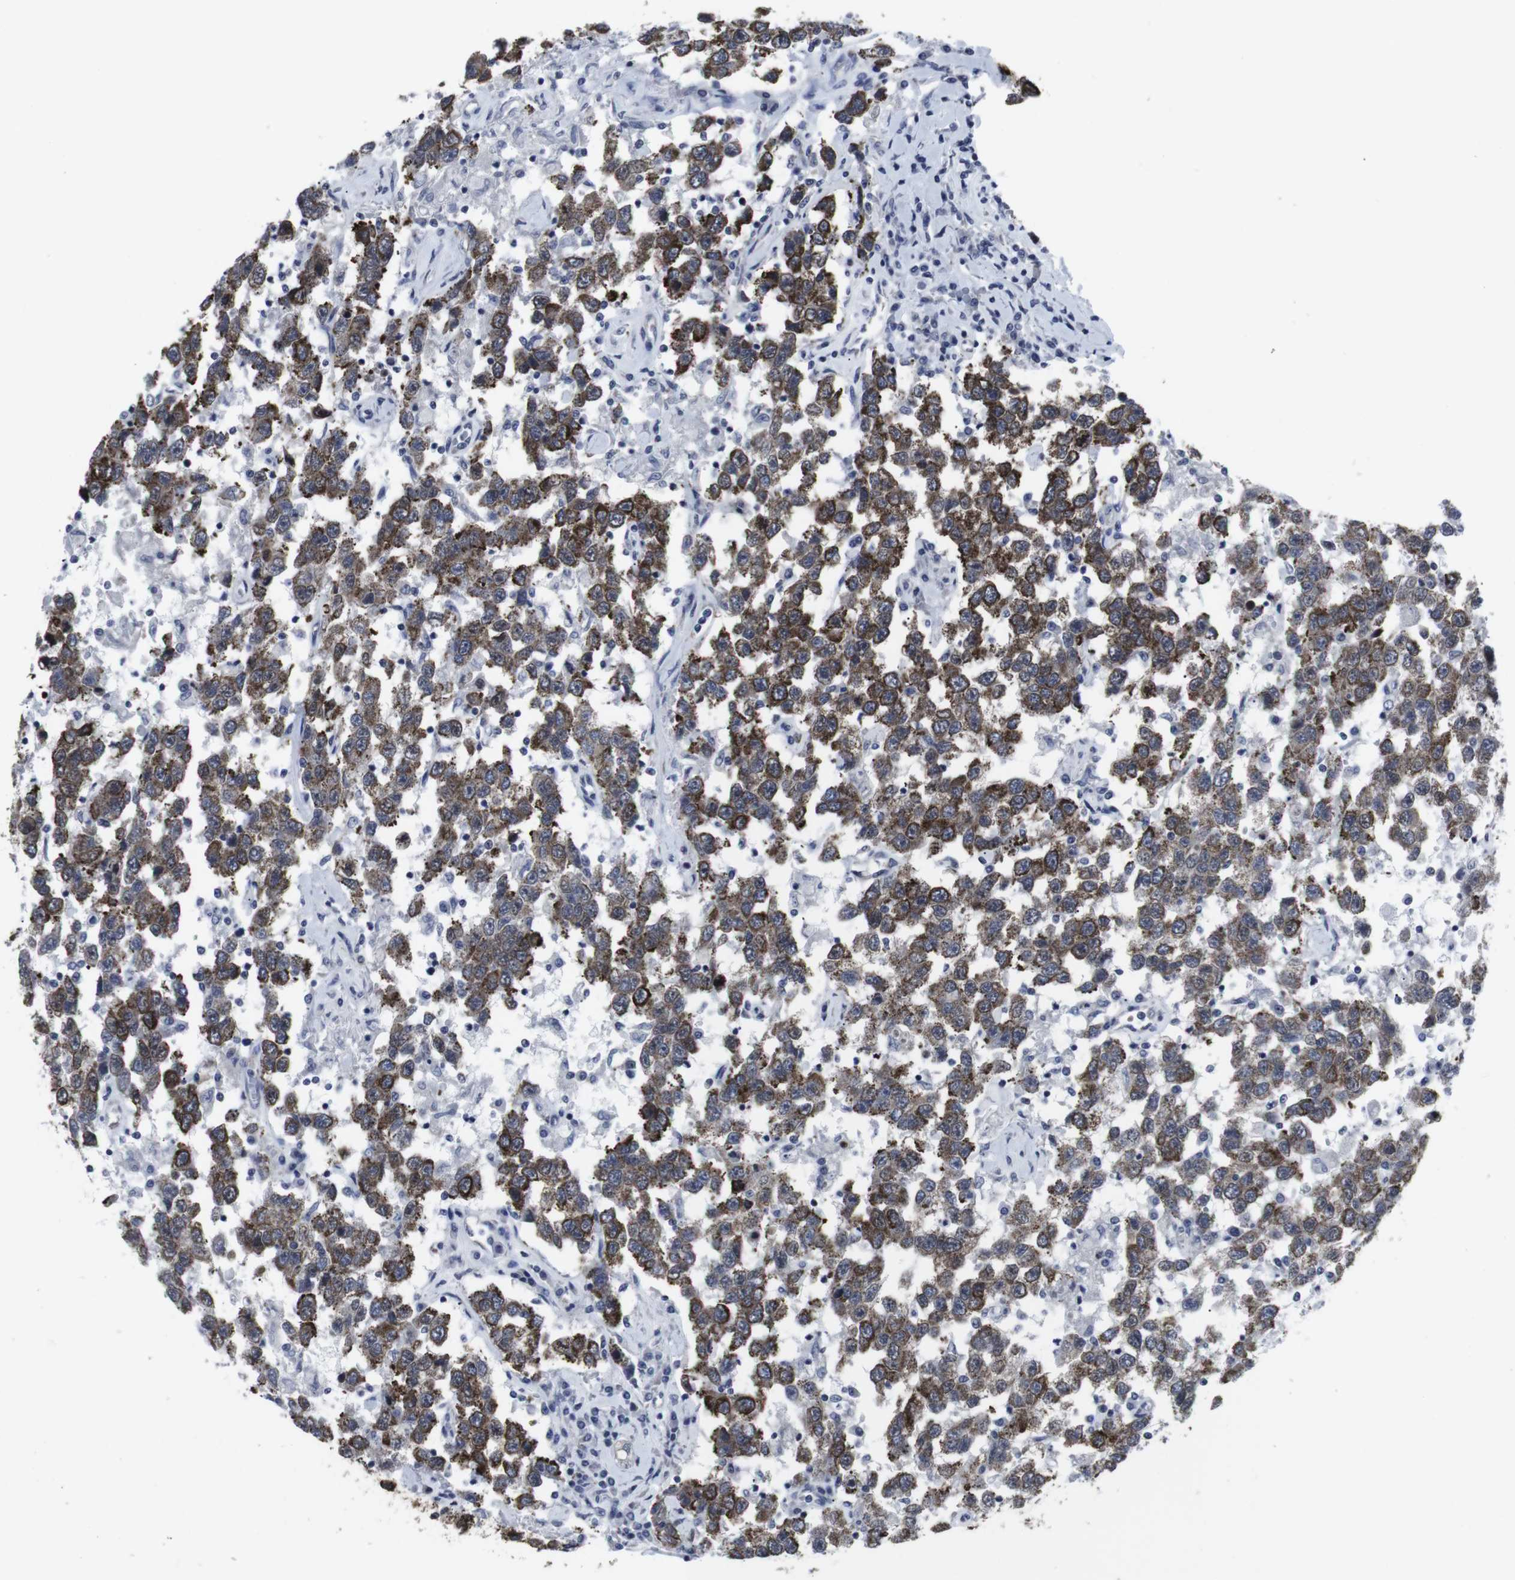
{"staining": {"intensity": "strong", "quantity": ">75%", "location": "cytoplasmic/membranous"}, "tissue": "testis cancer", "cell_type": "Tumor cells", "image_type": "cancer", "snomed": [{"axis": "morphology", "description": "Seminoma, NOS"}, {"axis": "topography", "description": "Testis"}], "caption": "A brown stain labels strong cytoplasmic/membranous staining of a protein in human seminoma (testis) tumor cells.", "gene": "GEMIN2", "patient": {"sex": "male", "age": 41}}